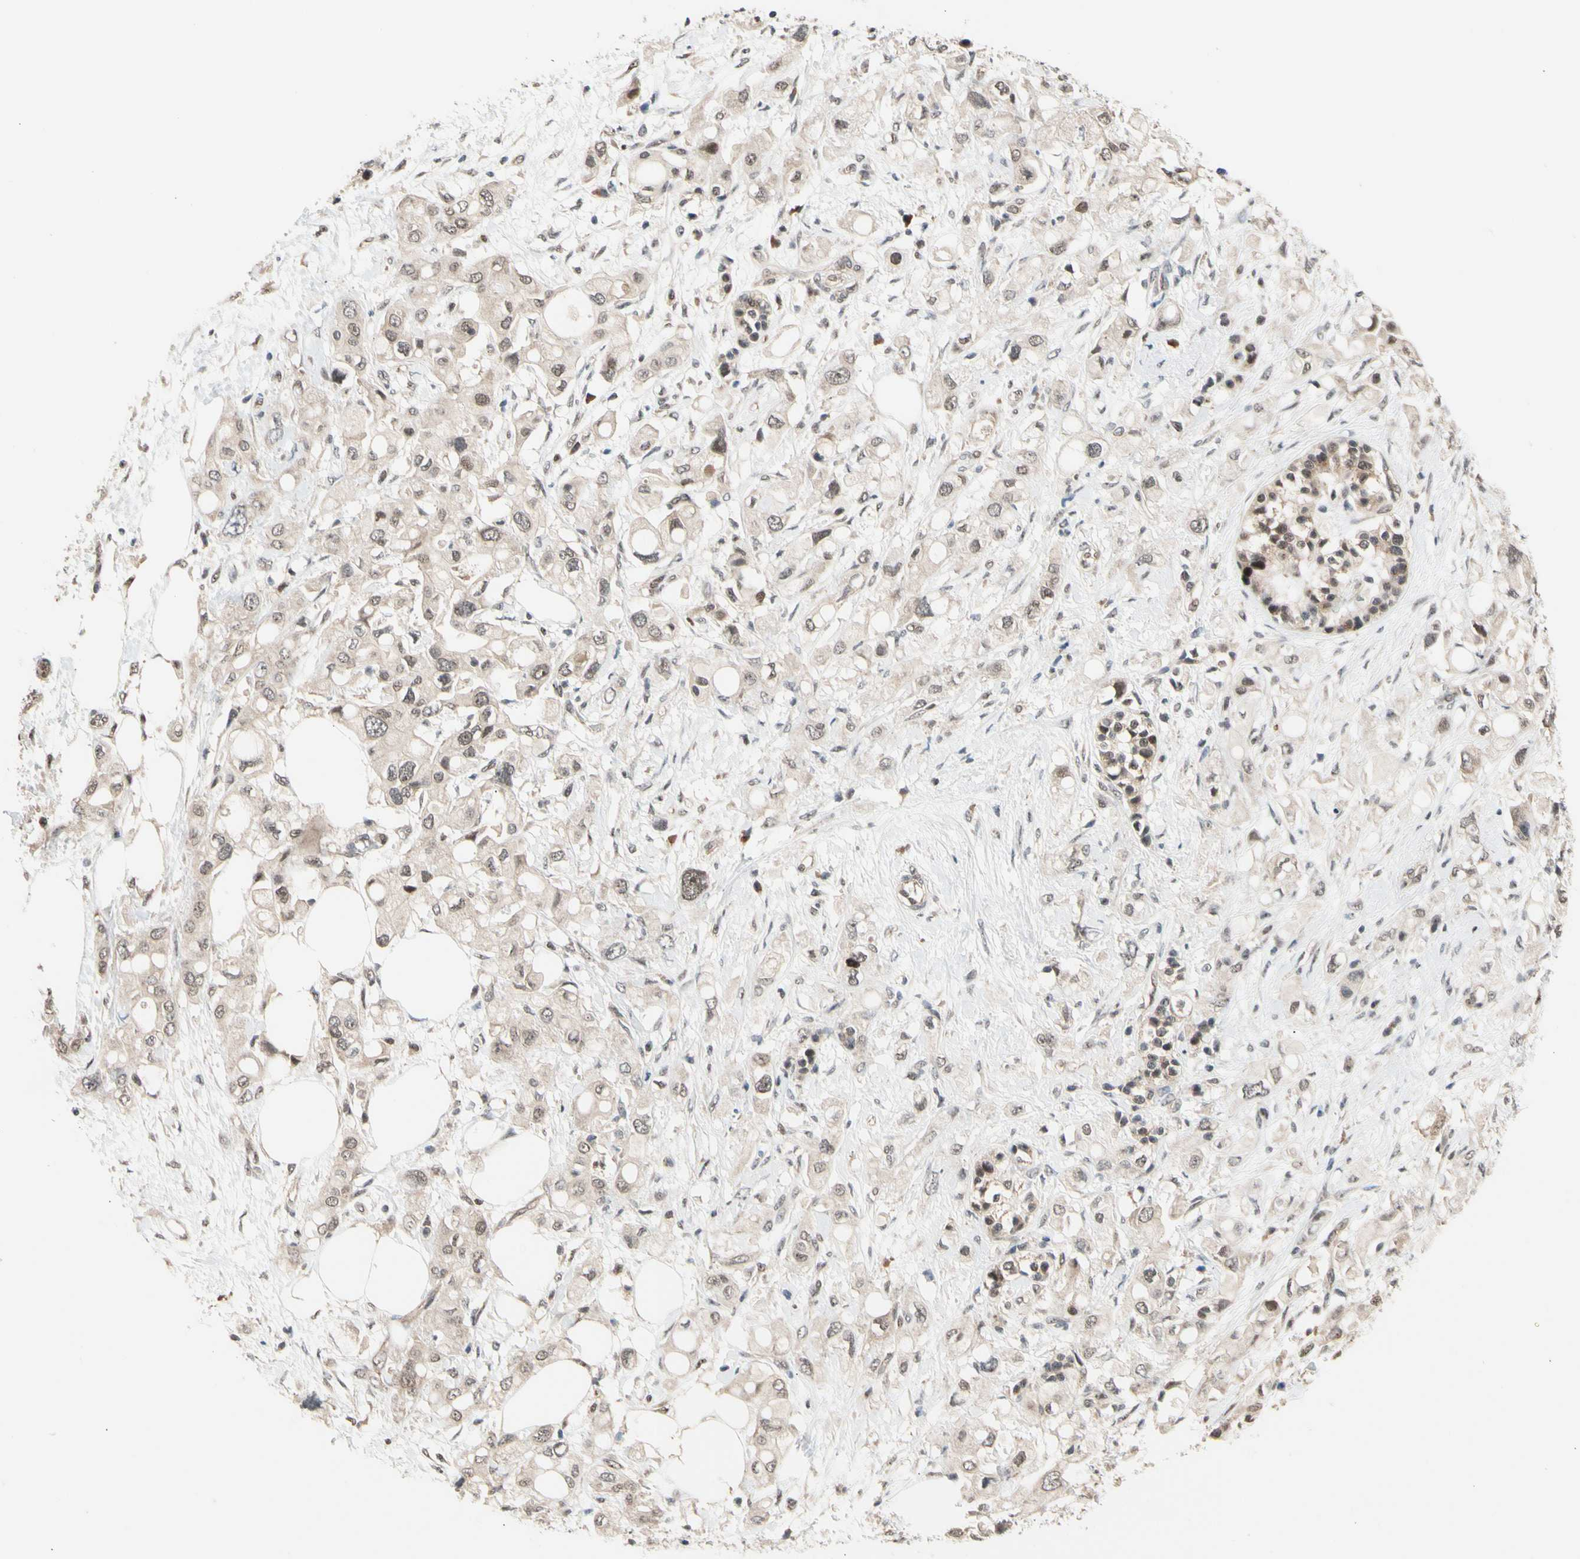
{"staining": {"intensity": "weak", "quantity": ">75%", "location": "cytoplasmic/membranous,nuclear"}, "tissue": "pancreatic cancer", "cell_type": "Tumor cells", "image_type": "cancer", "snomed": [{"axis": "morphology", "description": "Adenocarcinoma, NOS"}, {"axis": "topography", "description": "Pancreas"}], "caption": "Tumor cells show low levels of weak cytoplasmic/membranous and nuclear staining in approximately >75% of cells in human pancreatic adenocarcinoma.", "gene": "NGEF", "patient": {"sex": "female", "age": 56}}